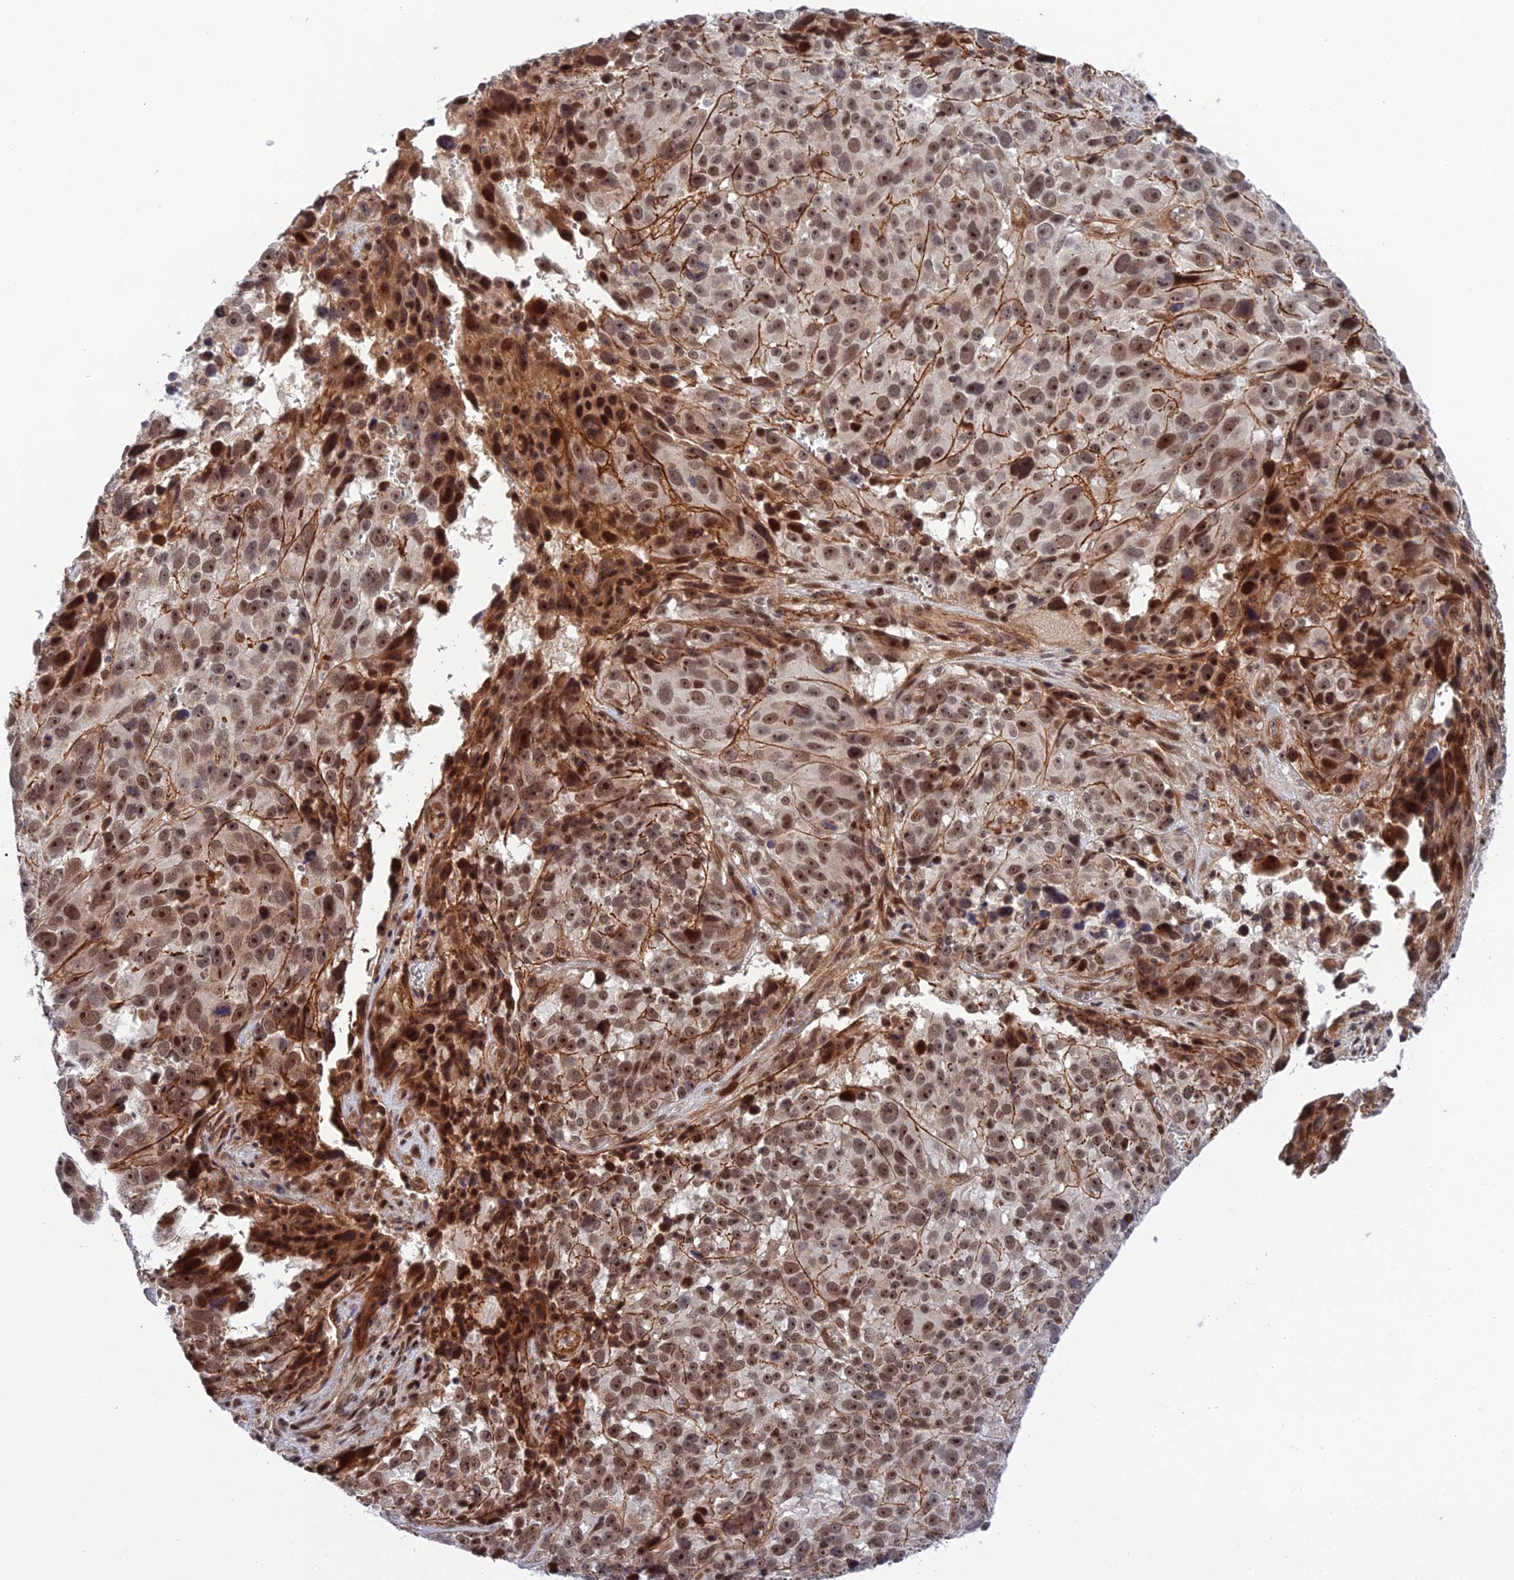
{"staining": {"intensity": "moderate", "quantity": ">75%", "location": "cytoplasmic/membranous,nuclear"}, "tissue": "melanoma", "cell_type": "Tumor cells", "image_type": "cancer", "snomed": [{"axis": "morphology", "description": "Malignant melanoma, NOS"}, {"axis": "topography", "description": "Skin"}], "caption": "There is medium levels of moderate cytoplasmic/membranous and nuclear staining in tumor cells of melanoma, as demonstrated by immunohistochemical staining (brown color).", "gene": "REXO1", "patient": {"sex": "male", "age": 84}}